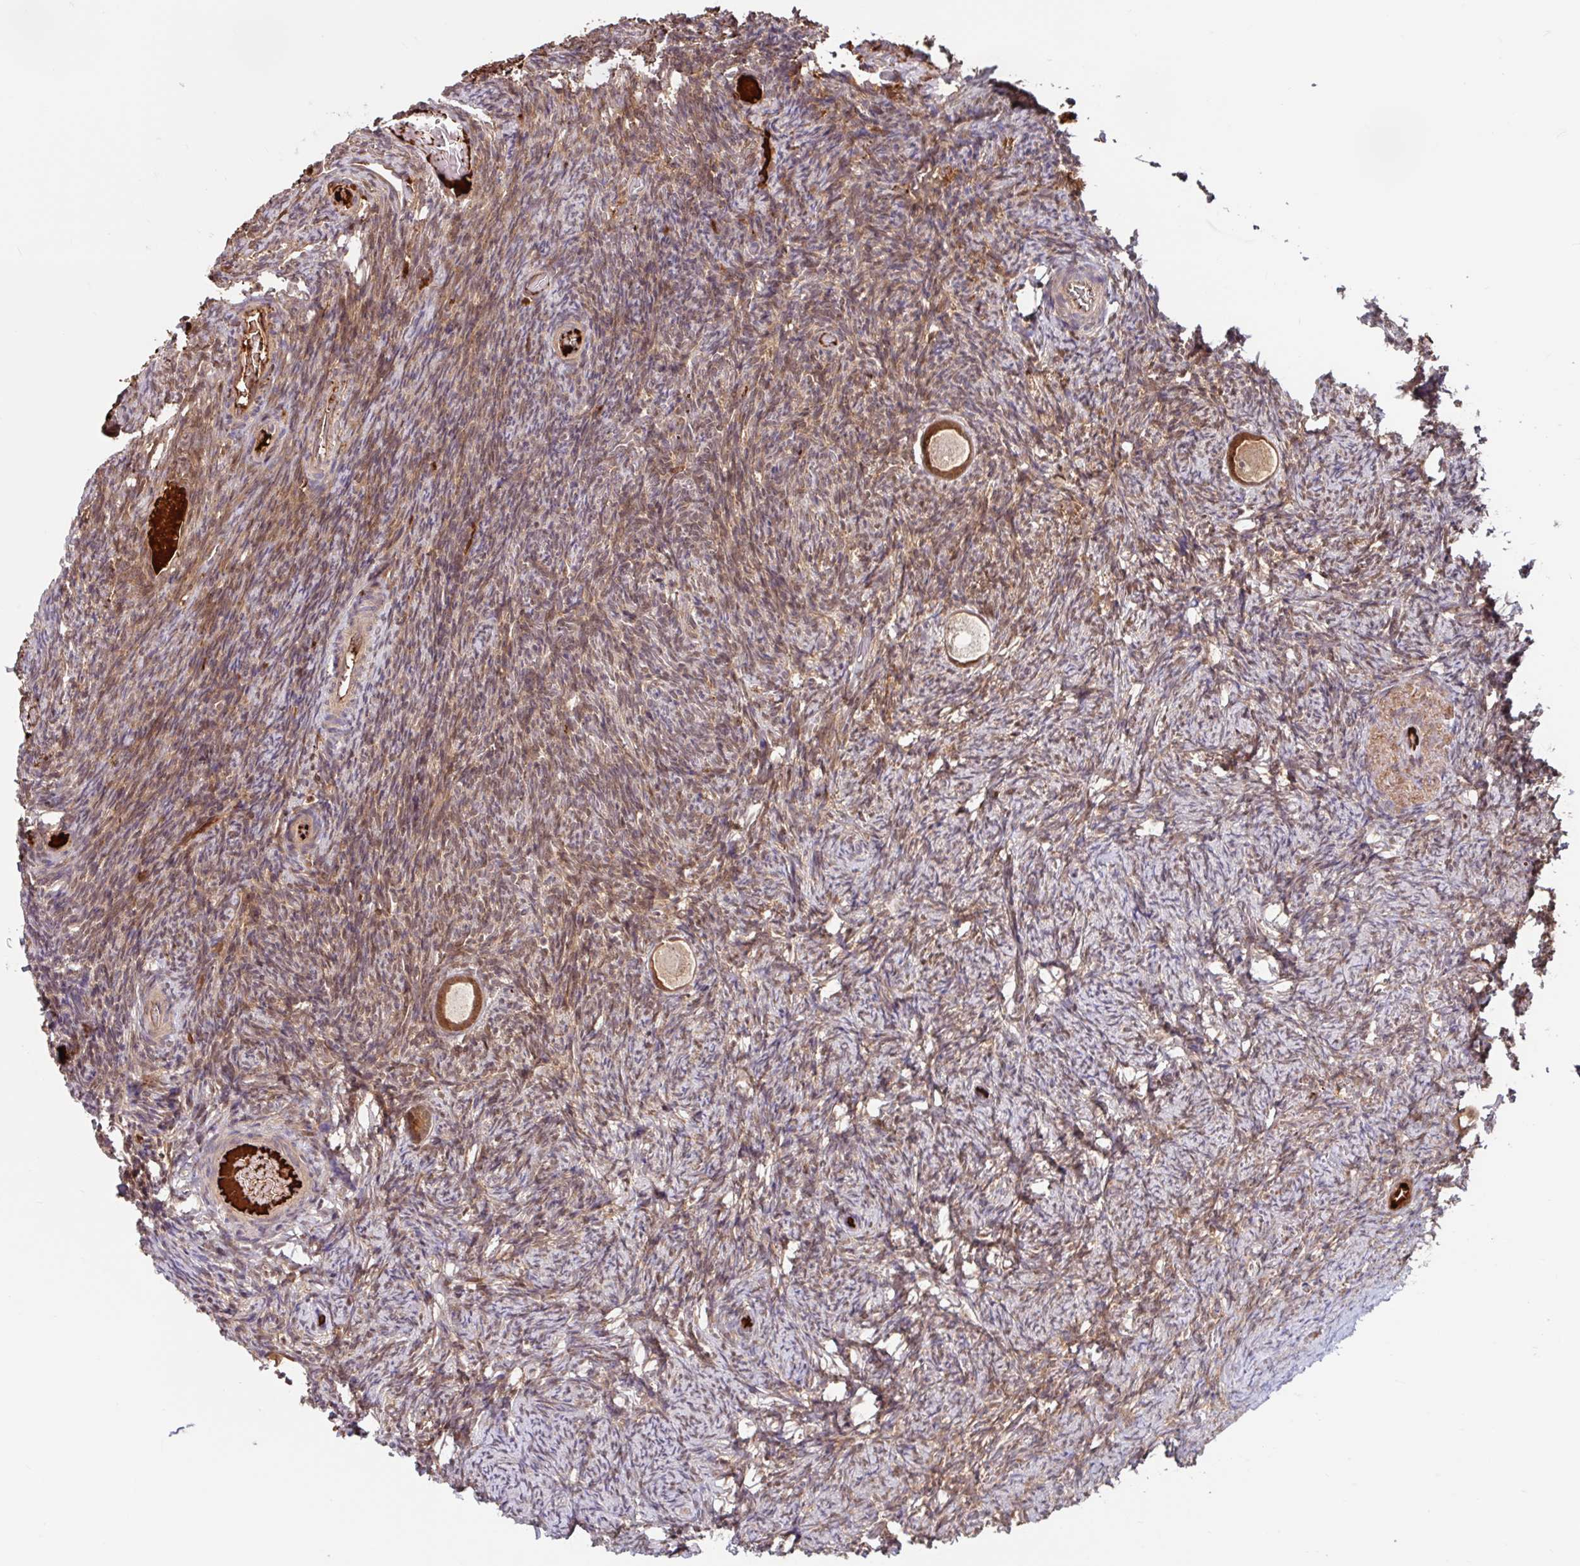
{"staining": {"intensity": "weak", "quantity": ">75%", "location": "cytoplasmic/membranous"}, "tissue": "ovary", "cell_type": "Follicle cells", "image_type": "normal", "snomed": [{"axis": "morphology", "description": "Normal tissue, NOS"}, {"axis": "topography", "description": "Ovary"}], "caption": "Immunohistochemistry (IHC) staining of benign ovary, which demonstrates low levels of weak cytoplasmic/membranous staining in about >75% of follicle cells indicating weak cytoplasmic/membranous protein positivity. The staining was performed using DAB (brown) for protein detection and nuclei were counterstained in hematoxylin (blue).", "gene": "BLVRA", "patient": {"sex": "female", "age": 34}}